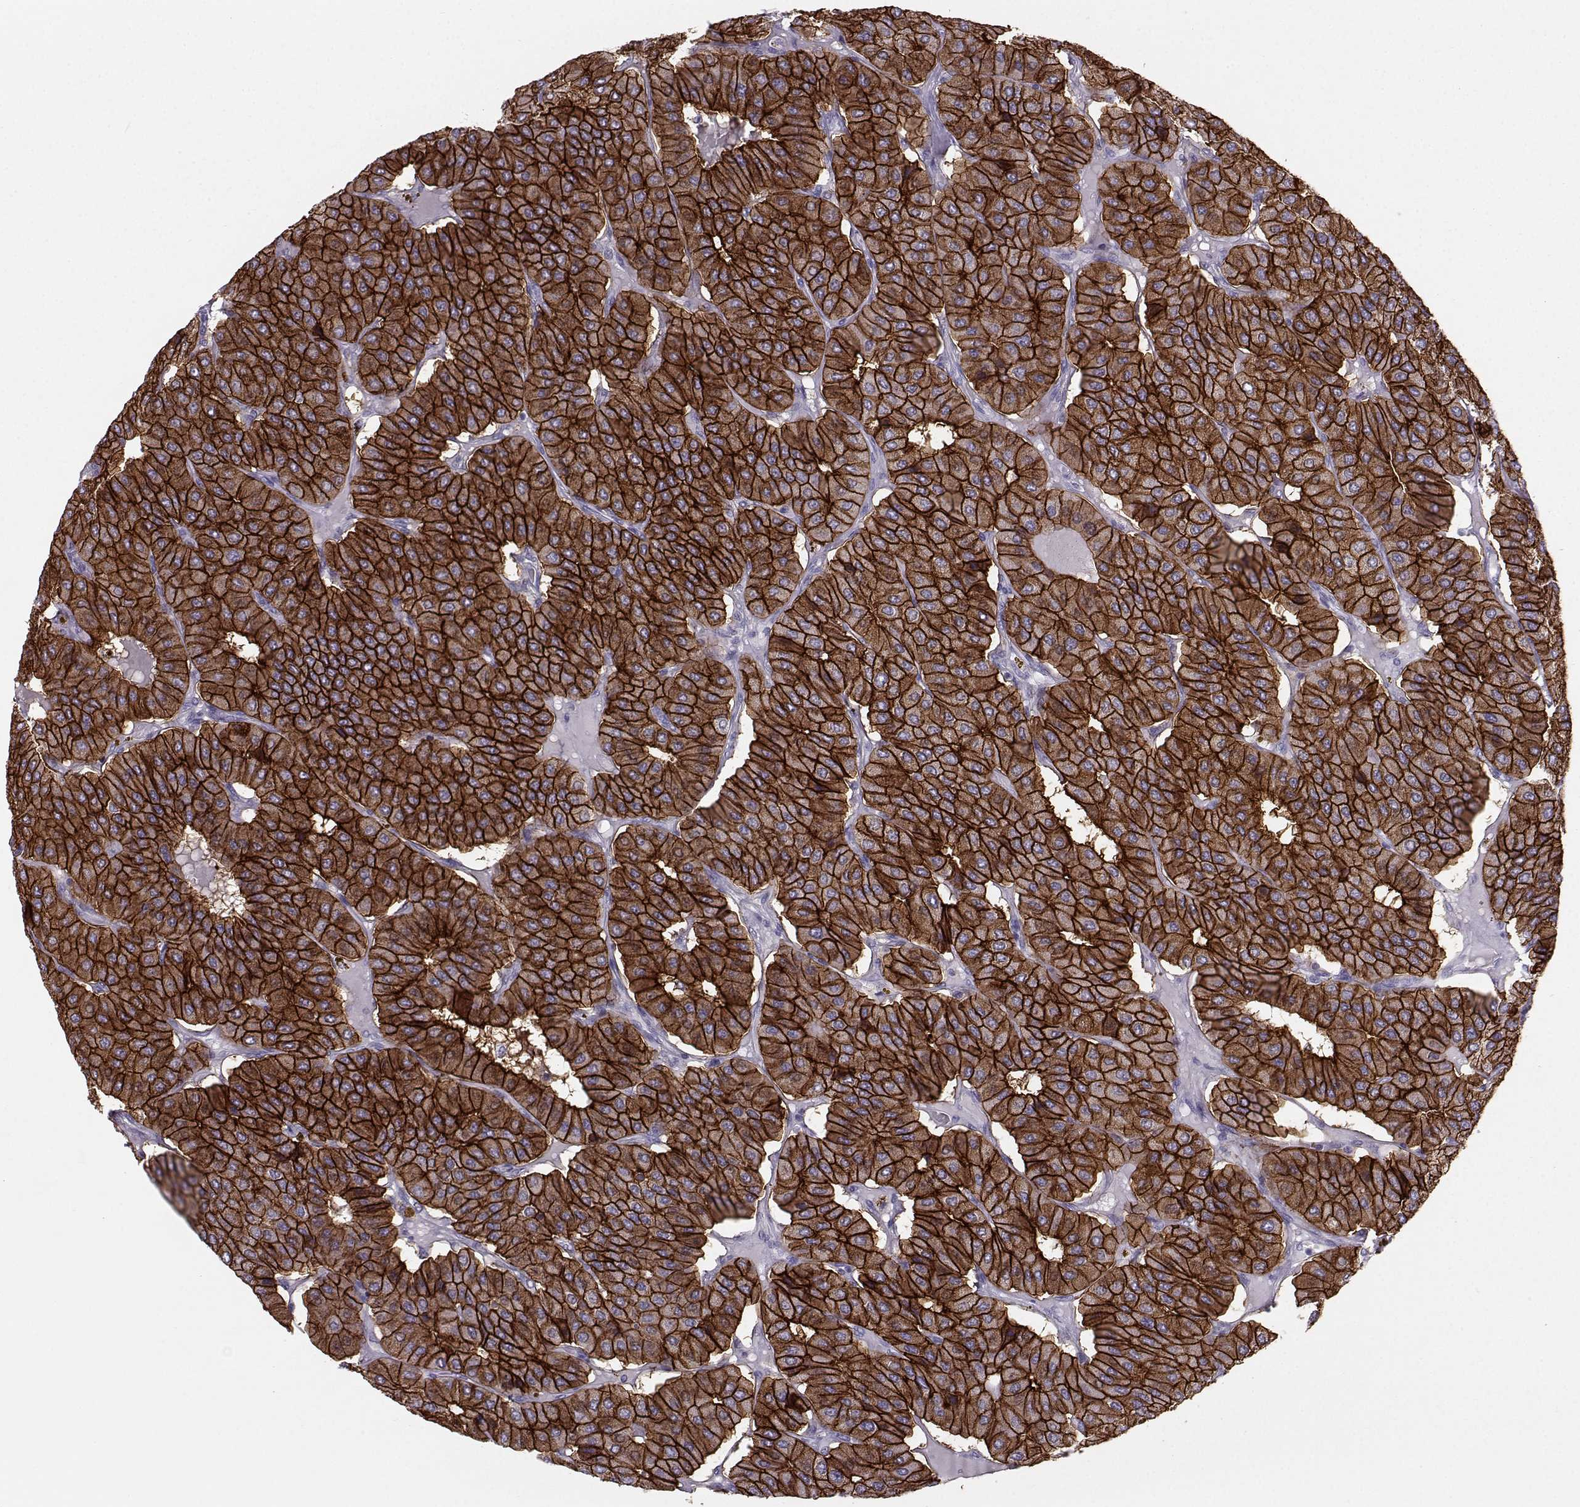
{"staining": {"intensity": "strong", "quantity": ">75%", "location": "cytoplasmic/membranous"}, "tissue": "parathyroid gland", "cell_type": "Glandular cells", "image_type": "normal", "snomed": [{"axis": "morphology", "description": "Normal tissue, NOS"}, {"axis": "morphology", "description": "Adenoma, NOS"}, {"axis": "topography", "description": "Parathyroid gland"}], "caption": "This micrograph exhibits normal parathyroid gland stained with IHC to label a protein in brown. The cytoplasmic/membranous of glandular cells show strong positivity for the protein. Nuclei are counter-stained blue.", "gene": "CASR", "patient": {"sex": "female", "age": 86}}